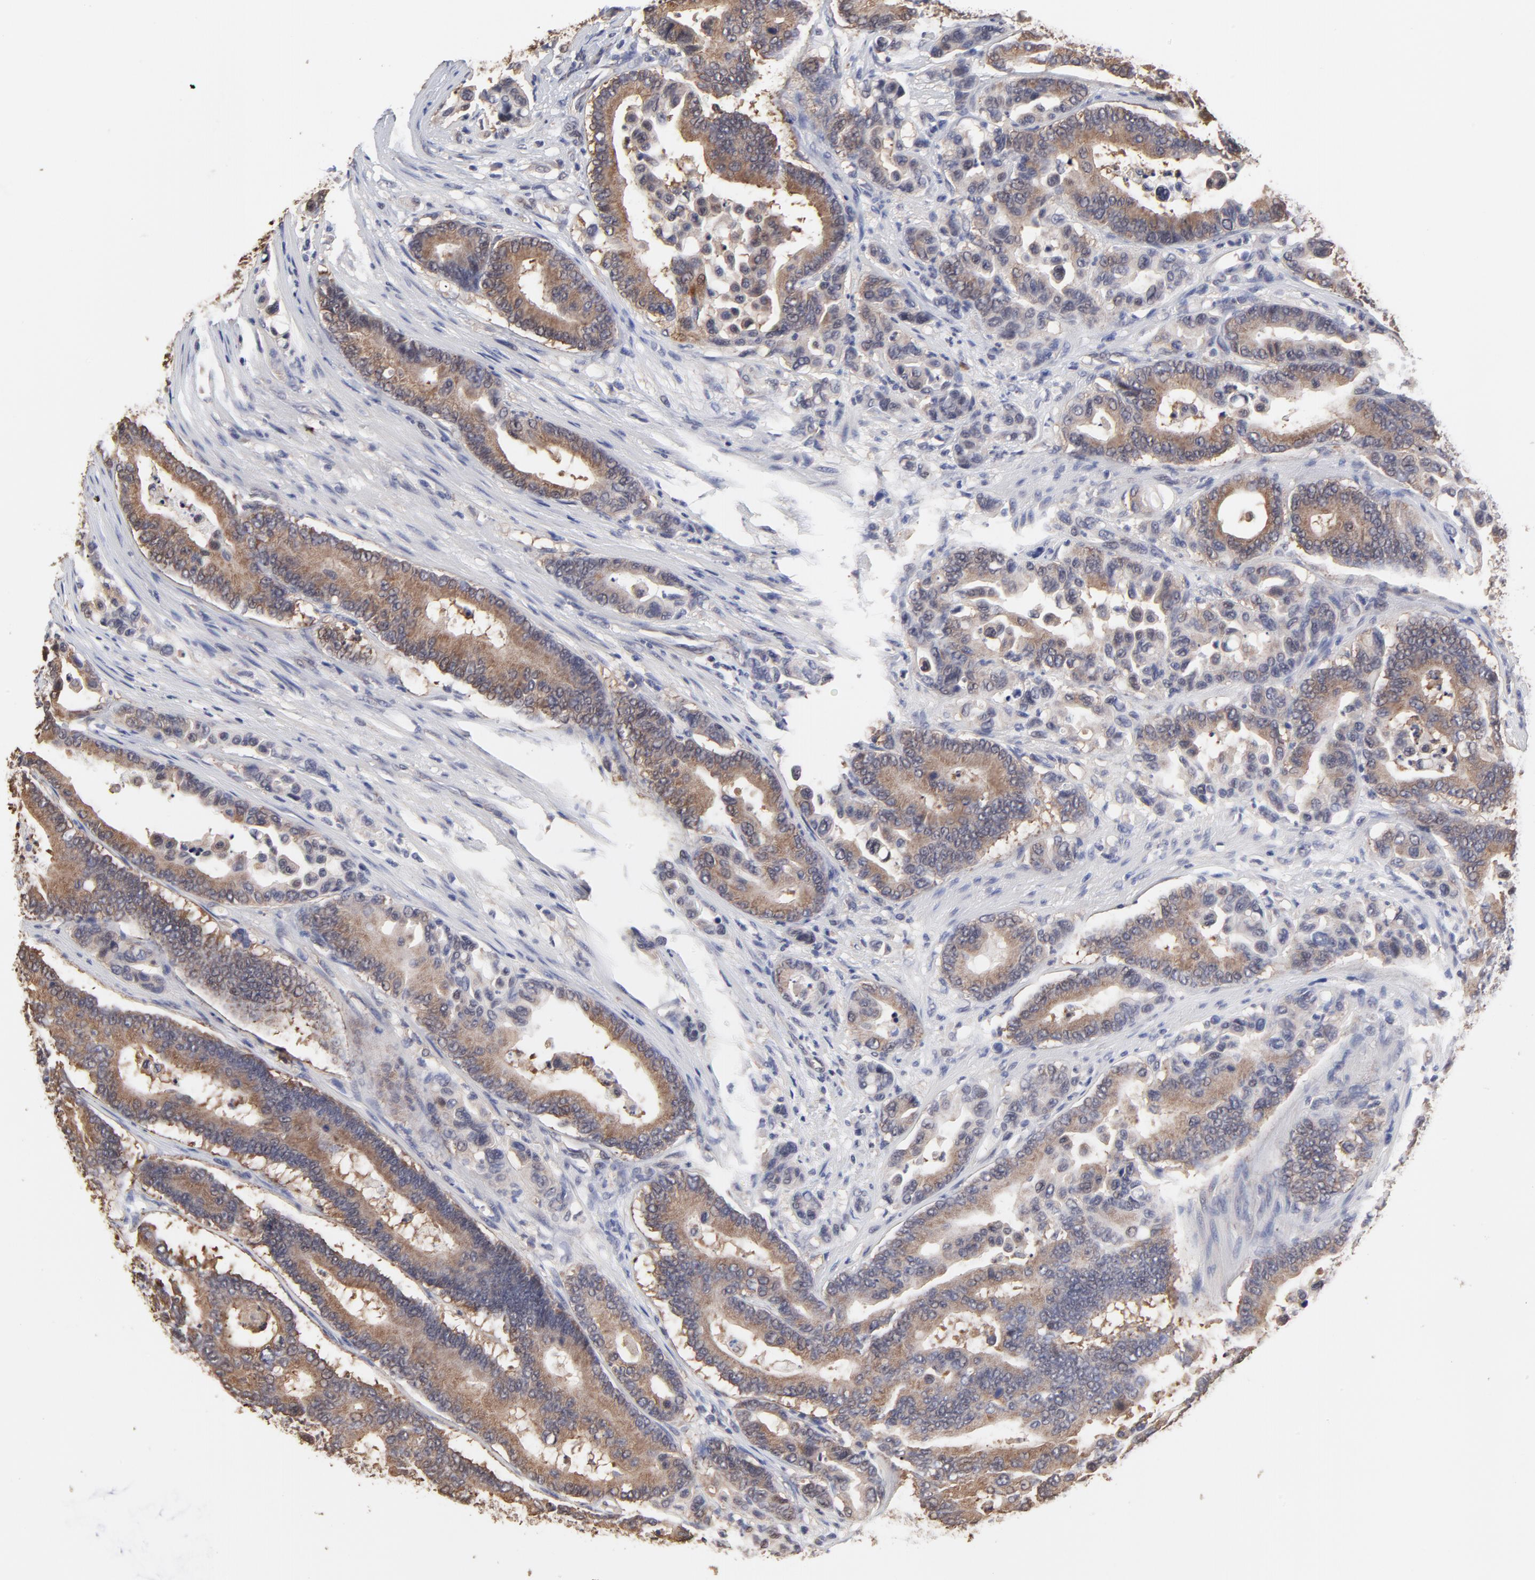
{"staining": {"intensity": "weak", "quantity": ">75%", "location": "cytoplasmic/membranous"}, "tissue": "colorectal cancer", "cell_type": "Tumor cells", "image_type": "cancer", "snomed": [{"axis": "morphology", "description": "Normal tissue, NOS"}, {"axis": "morphology", "description": "Adenocarcinoma, NOS"}, {"axis": "topography", "description": "Colon"}], "caption": "Human colorectal adenocarcinoma stained with a protein marker demonstrates weak staining in tumor cells.", "gene": "CCT2", "patient": {"sex": "male", "age": 82}}